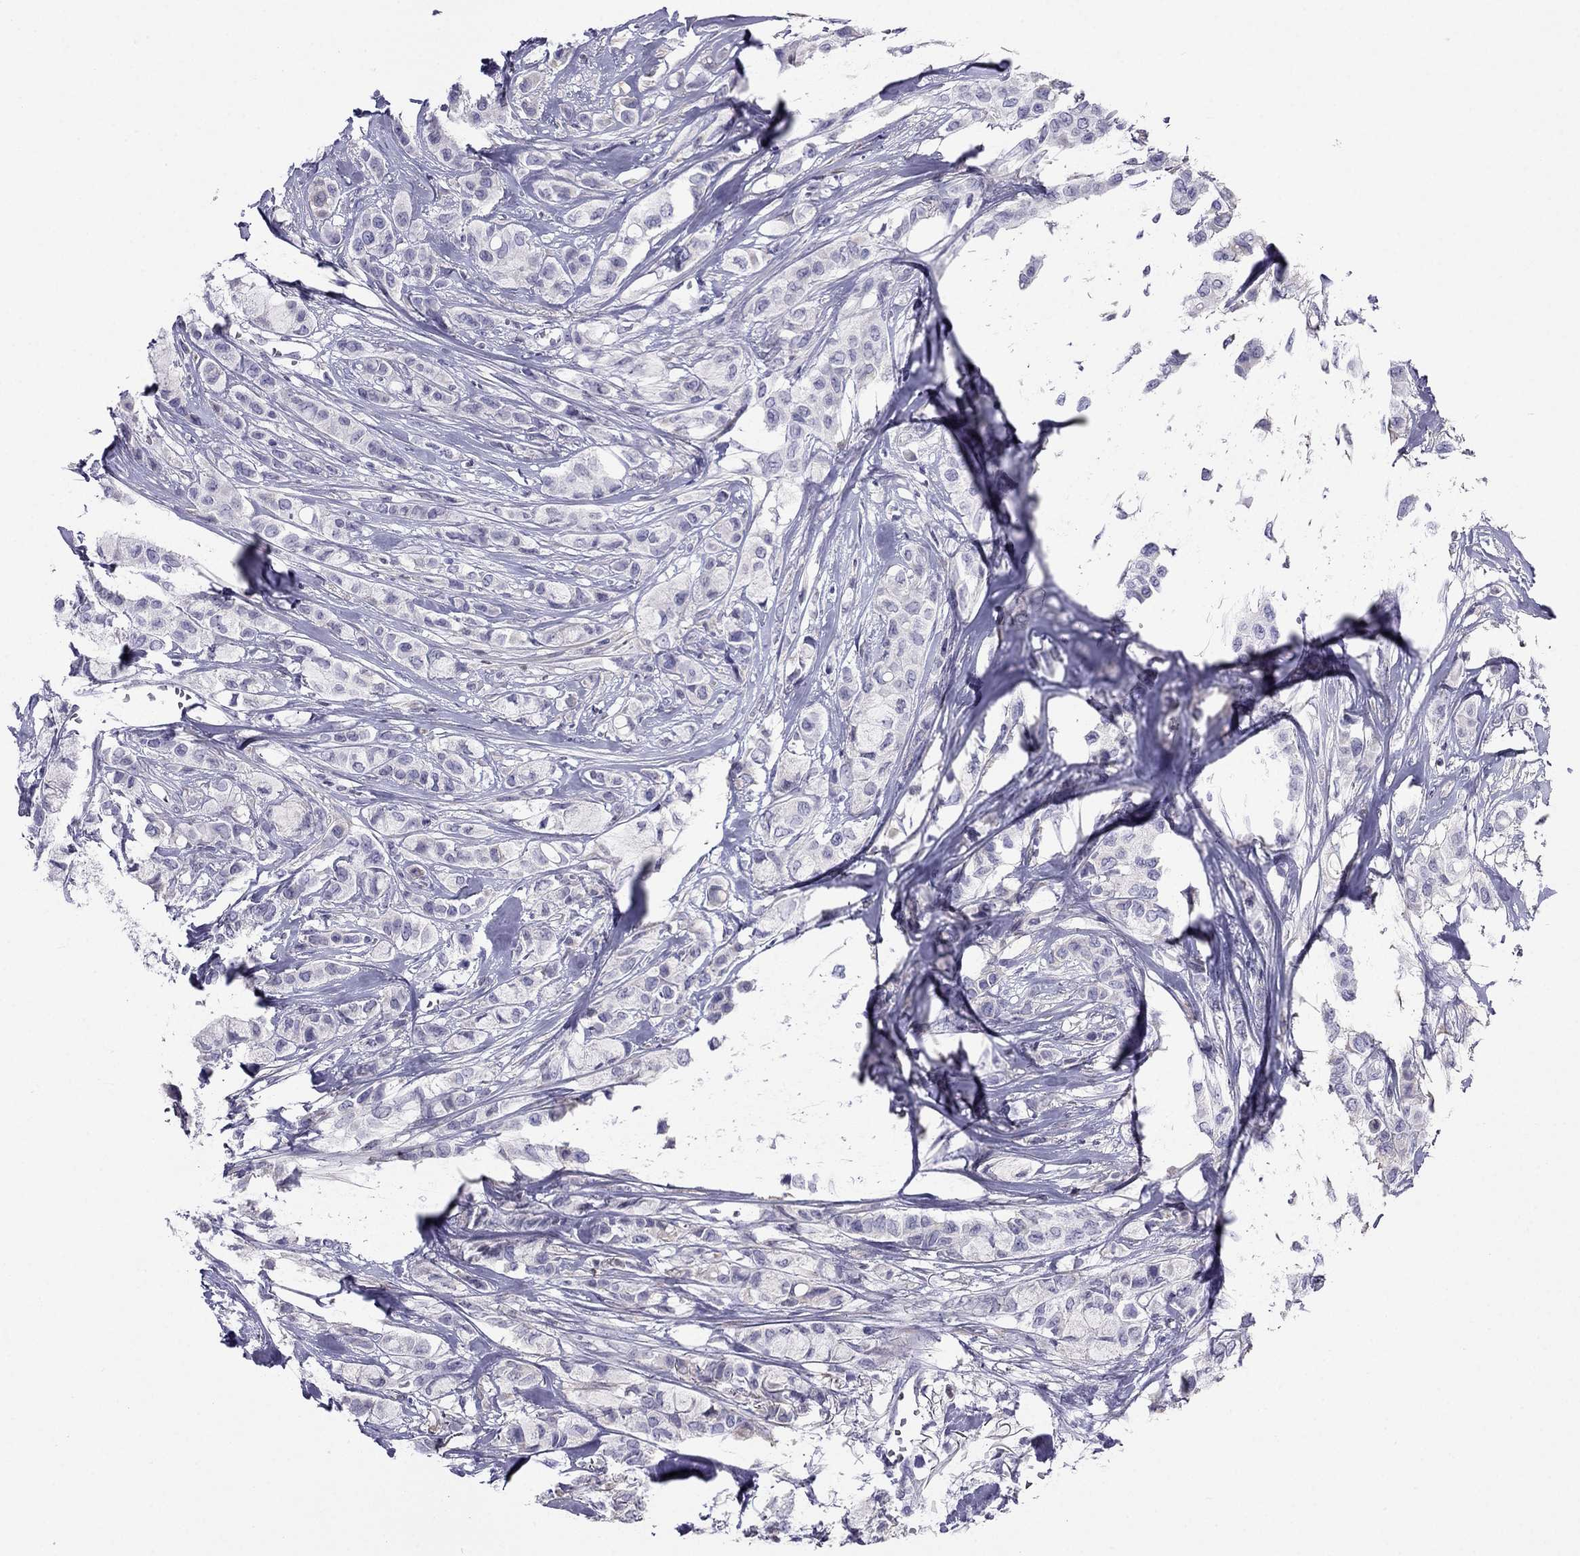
{"staining": {"intensity": "negative", "quantity": "none", "location": "none"}, "tissue": "breast cancer", "cell_type": "Tumor cells", "image_type": "cancer", "snomed": [{"axis": "morphology", "description": "Duct carcinoma"}, {"axis": "topography", "description": "Breast"}], "caption": "Breast cancer was stained to show a protein in brown. There is no significant staining in tumor cells.", "gene": "TBC1D21", "patient": {"sex": "female", "age": 85}}